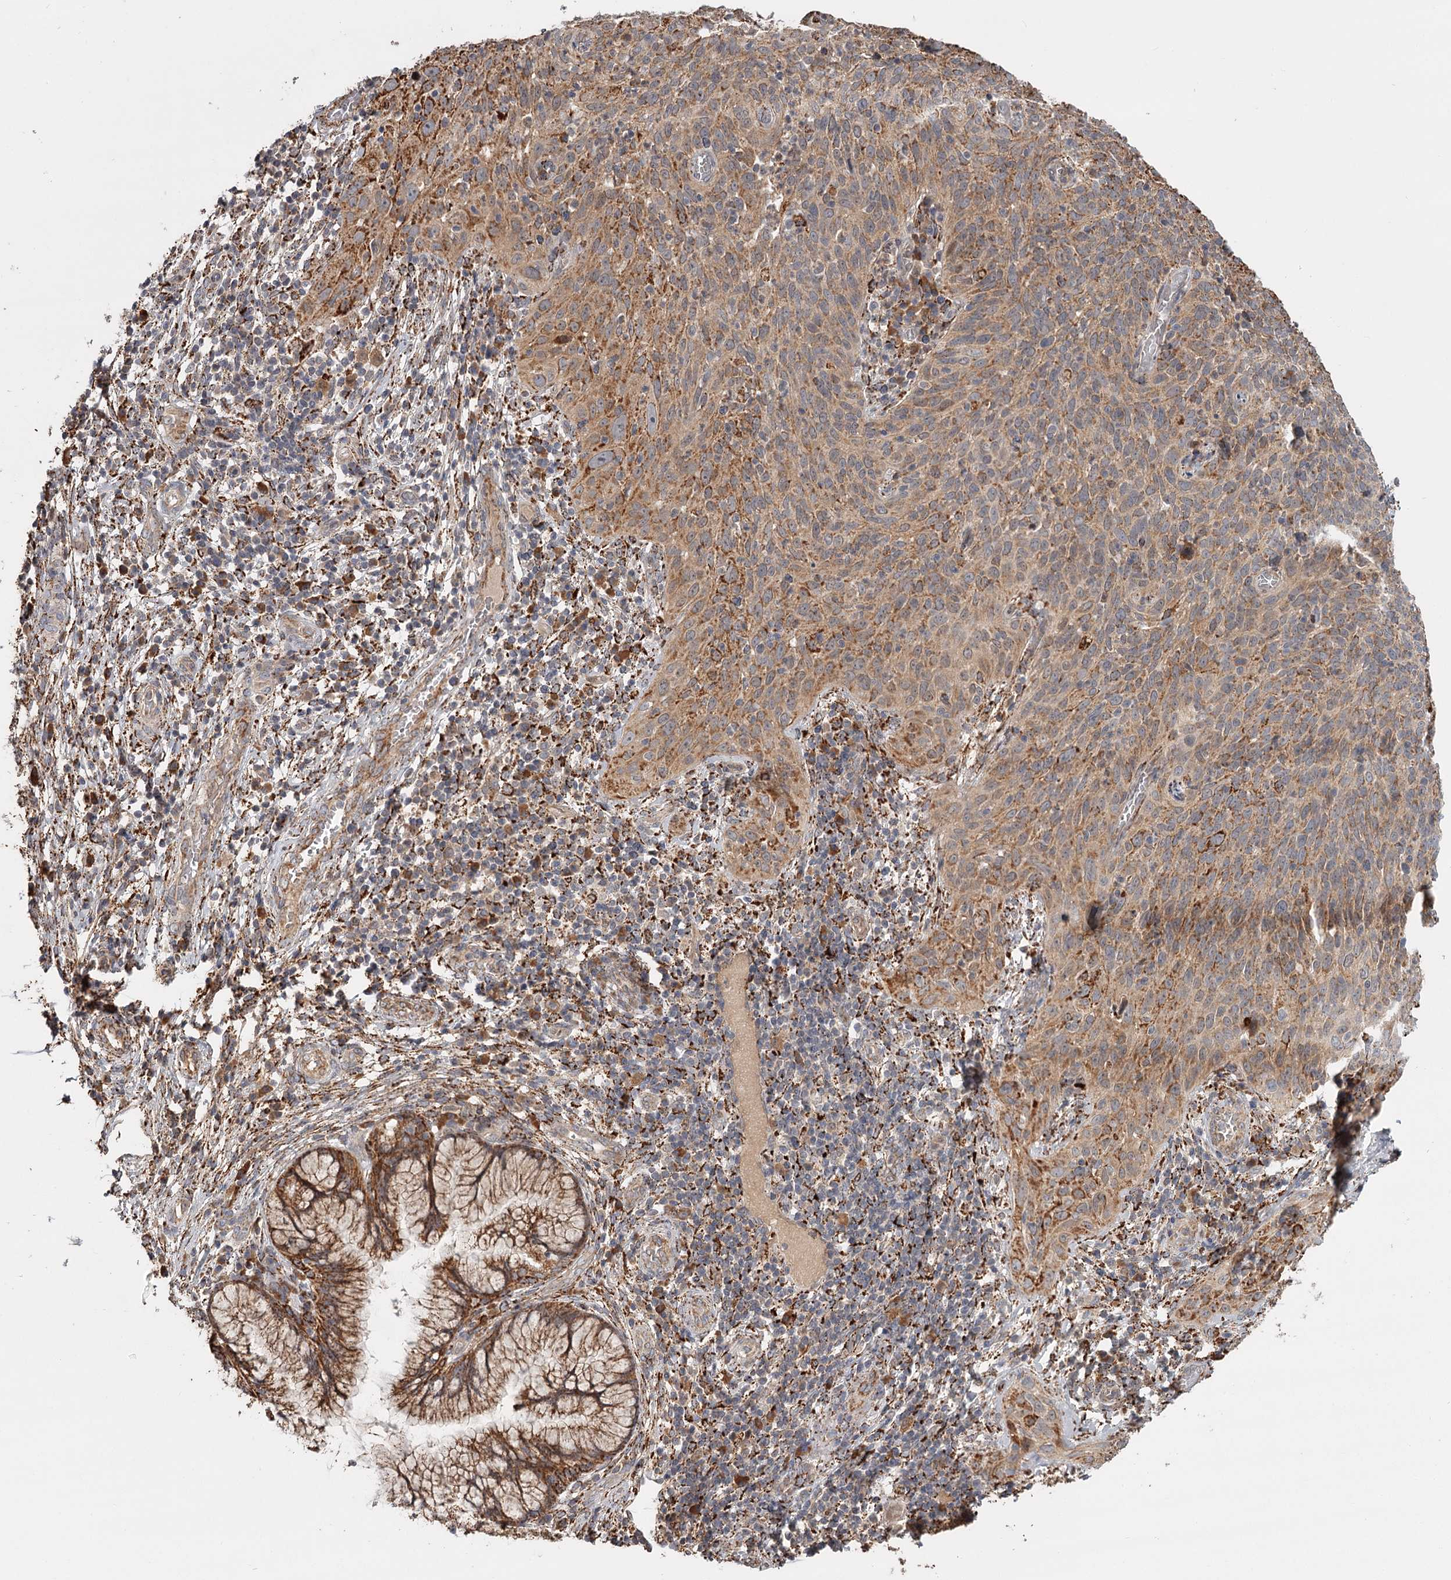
{"staining": {"intensity": "moderate", "quantity": ">75%", "location": "cytoplasmic/membranous"}, "tissue": "cervical cancer", "cell_type": "Tumor cells", "image_type": "cancer", "snomed": [{"axis": "morphology", "description": "Squamous cell carcinoma, NOS"}, {"axis": "topography", "description": "Cervix"}], "caption": "Immunohistochemical staining of squamous cell carcinoma (cervical) displays medium levels of moderate cytoplasmic/membranous expression in approximately >75% of tumor cells. Nuclei are stained in blue.", "gene": "CDC123", "patient": {"sex": "female", "age": 31}}